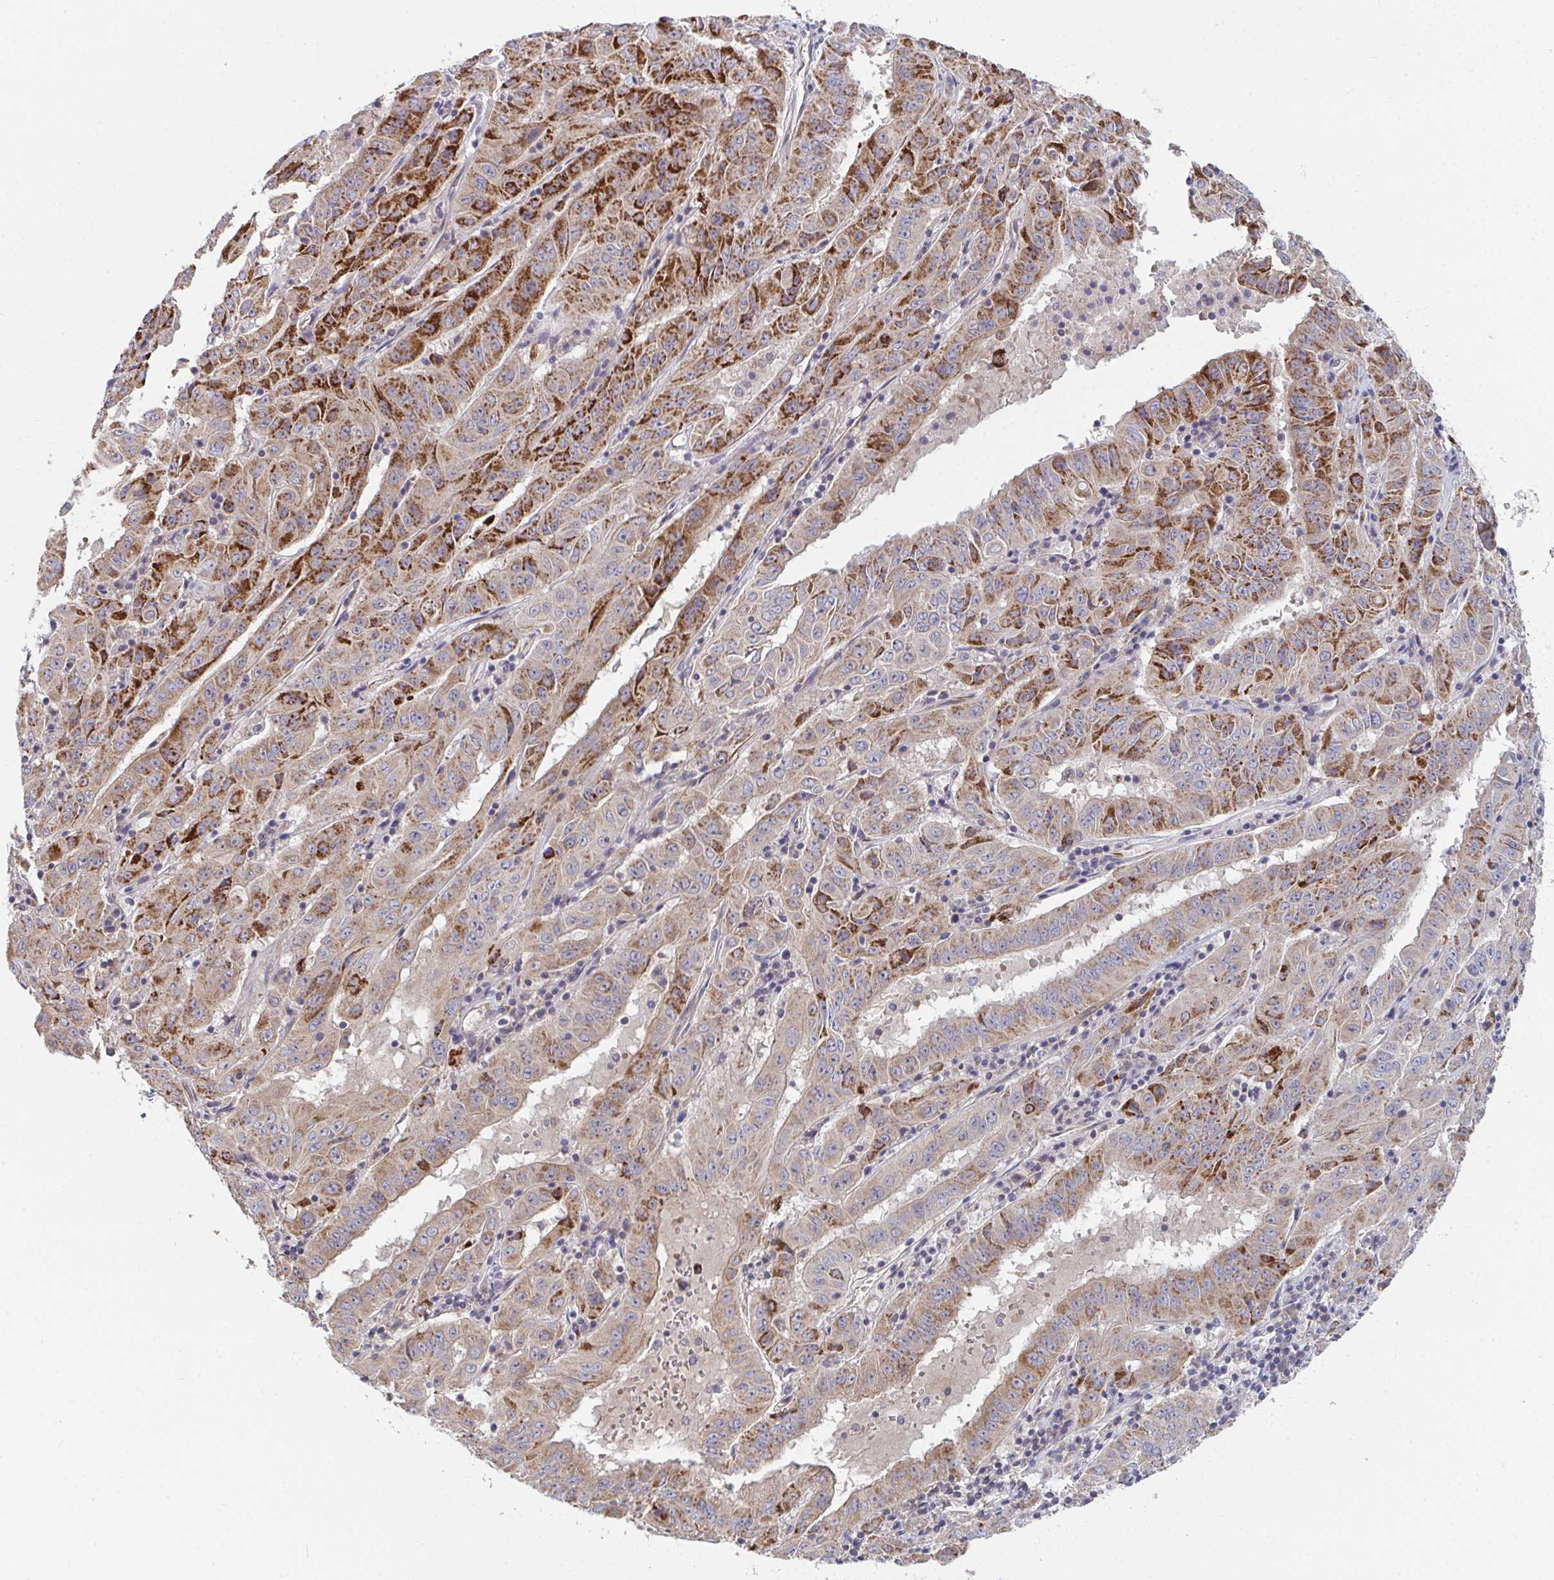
{"staining": {"intensity": "moderate", "quantity": ">75%", "location": "cytoplasmic/membranous"}, "tissue": "pancreatic cancer", "cell_type": "Tumor cells", "image_type": "cancer", "snomed": [{"axis": "morphology", "description": "Adenocarcinoma, NOS"}, {"axis": "topography", "description": "Pancreas"}], "caption": "Protein expression analysis of human pancreatic adenocarcinoma reveals moderate cytoplasmic/membranous positivity in about >75% of tumor cells.", "gene": "EIF1AD", "patient": {"sex": "male", "age": 63}}